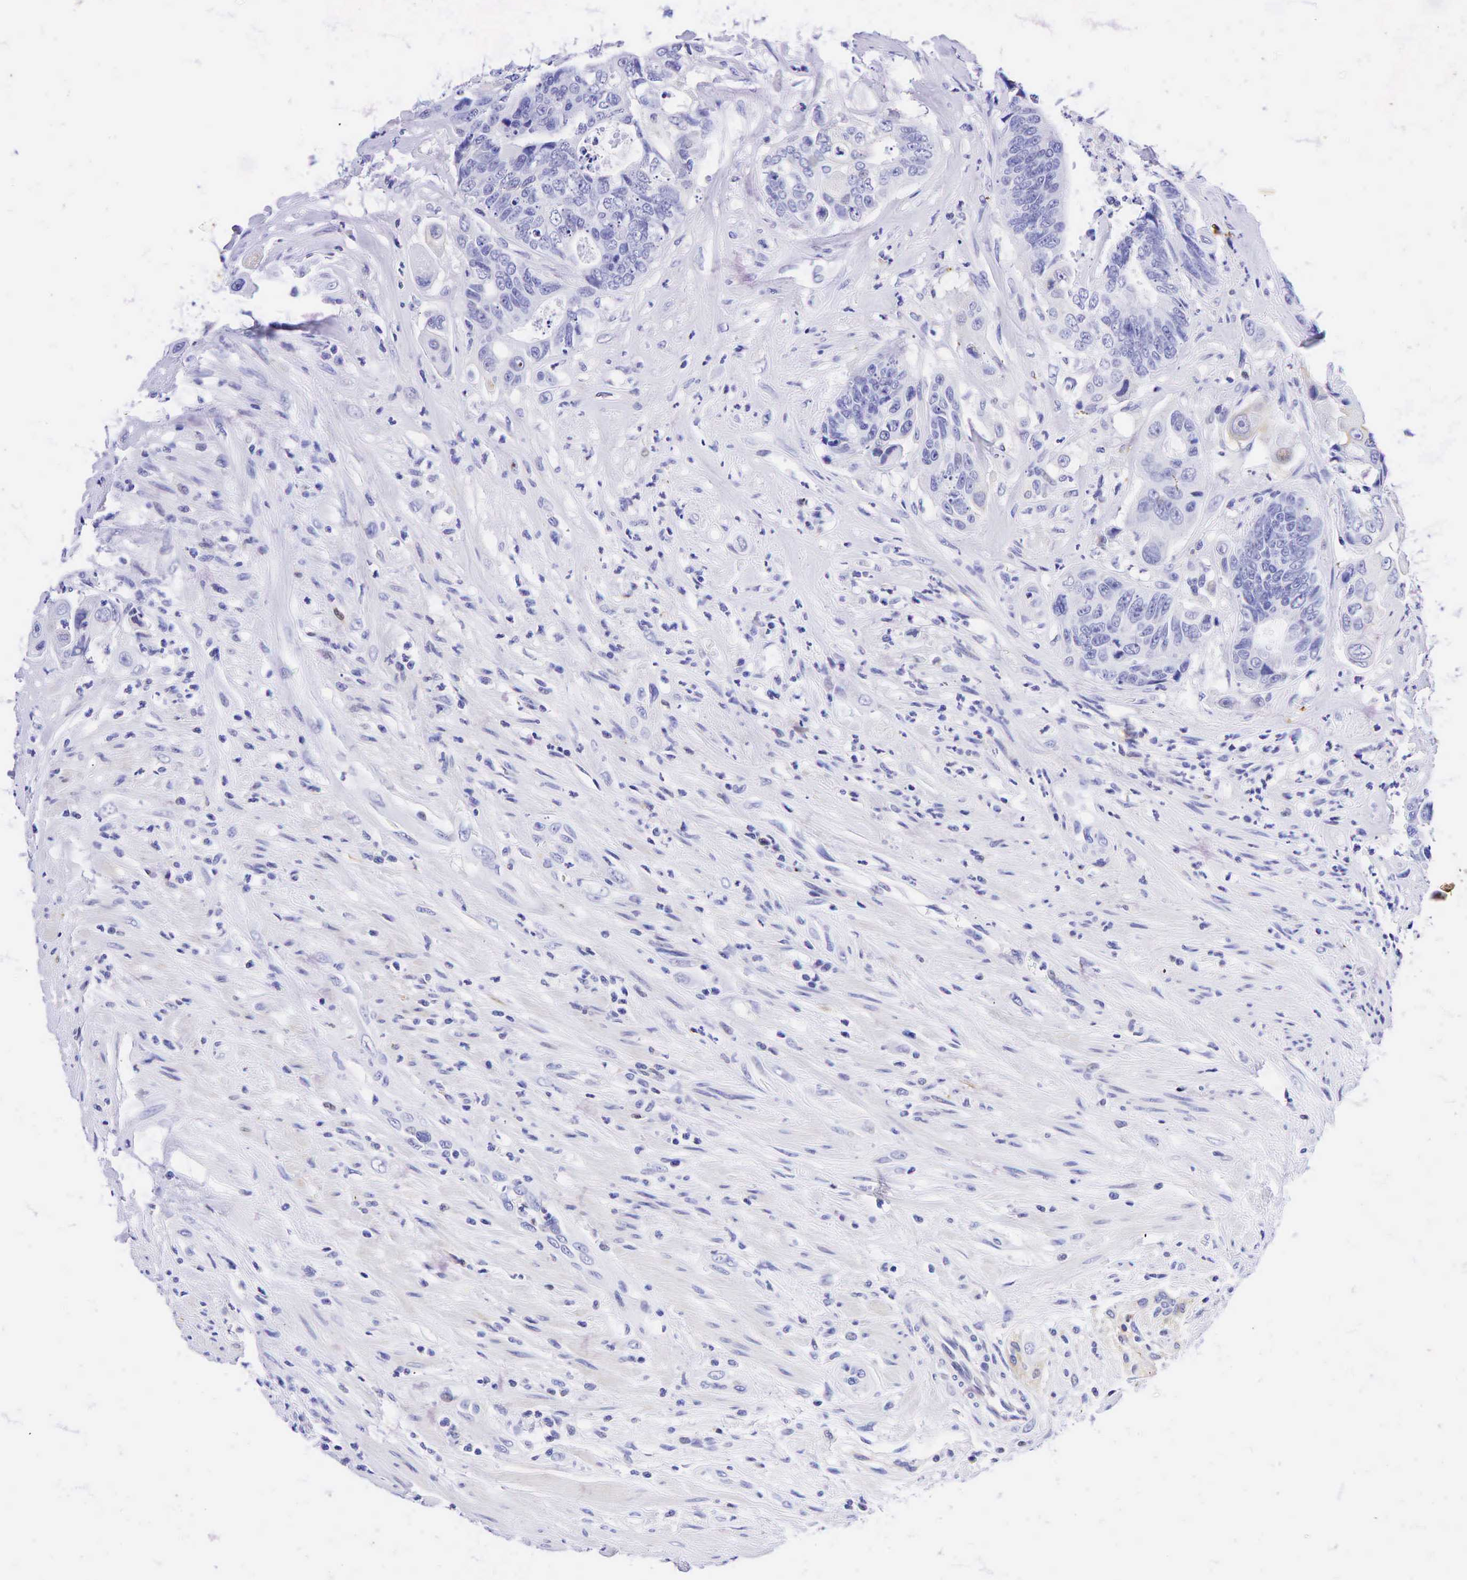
{"staining": {"intensity": "negative", "quantity": "none", "location": "none"}, "tissue": "colorectal cancer", "cell_type": "Tumor cells", "image_type": "cancer", "snomed": [{"axis": "morphology", "description": "Adenocarcinoma, NOS"}, {"axis": "topography", "description": "Rectum"}], "caption": "There is no significant expression in tumor cells of adenocarcinoma (colorectal).", "gene": "TNFRSF8", "patient": {"sex": "female", "age": 65}}